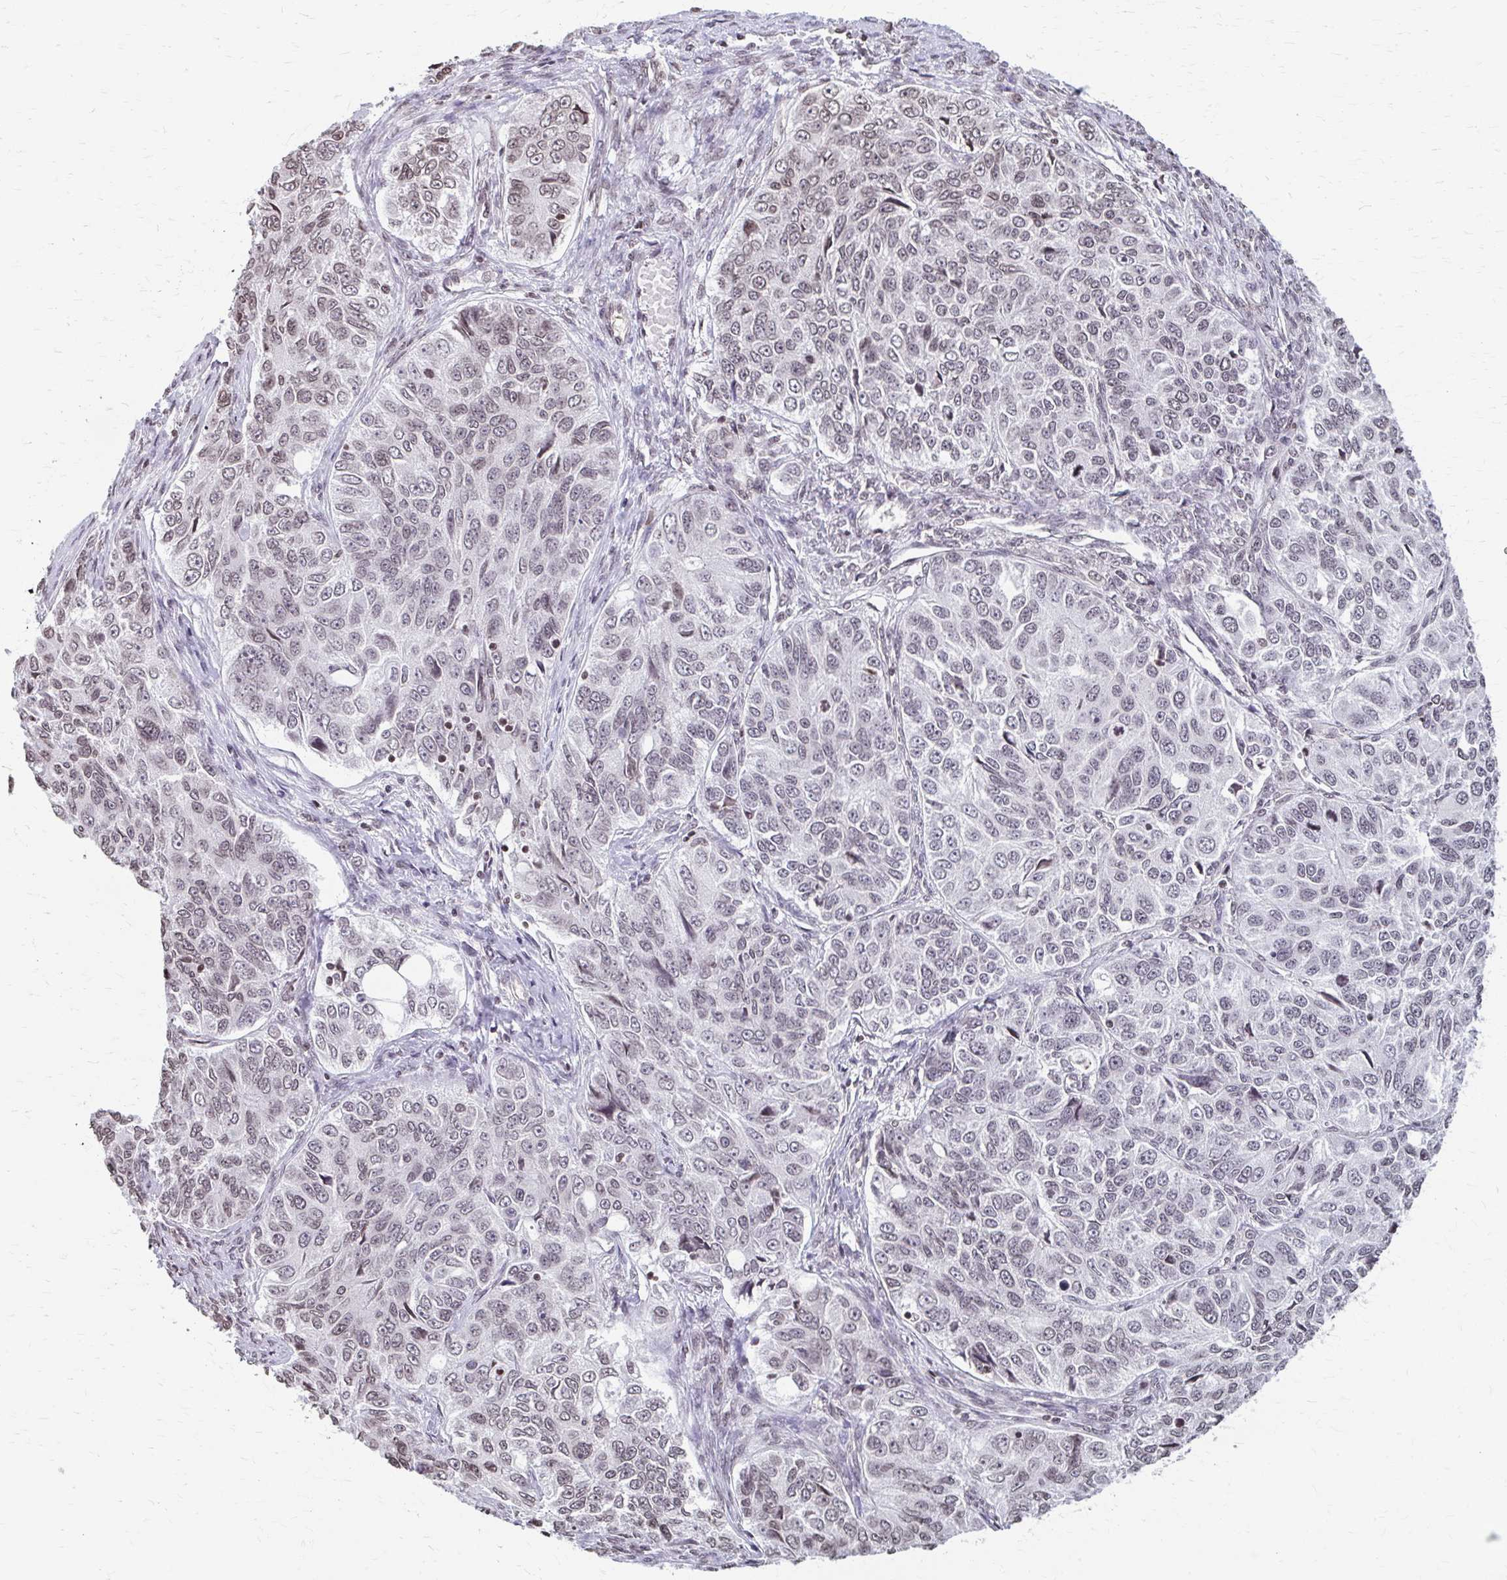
{"staining": {"intensity": "weak", "quantity": ">75%", "location": "nuclear"}, "tissue": "ovarian cancer", "cell_type": "Tumor cells", "image_type": "cancer", "snomed": [{"axis": "morphology", "description": "Carcinoma, endometroid"}, {"axis": "topography", "description": "Ovary"}], "caption": "Immunohistochemical staining of human ovarian cancer (endometroid carcinoma) reveals low levels of weak nuclear expression in approximately >75% of tumor cells.", "gene": "ORC3", "patient": {"sex": "female", "age": 51}}